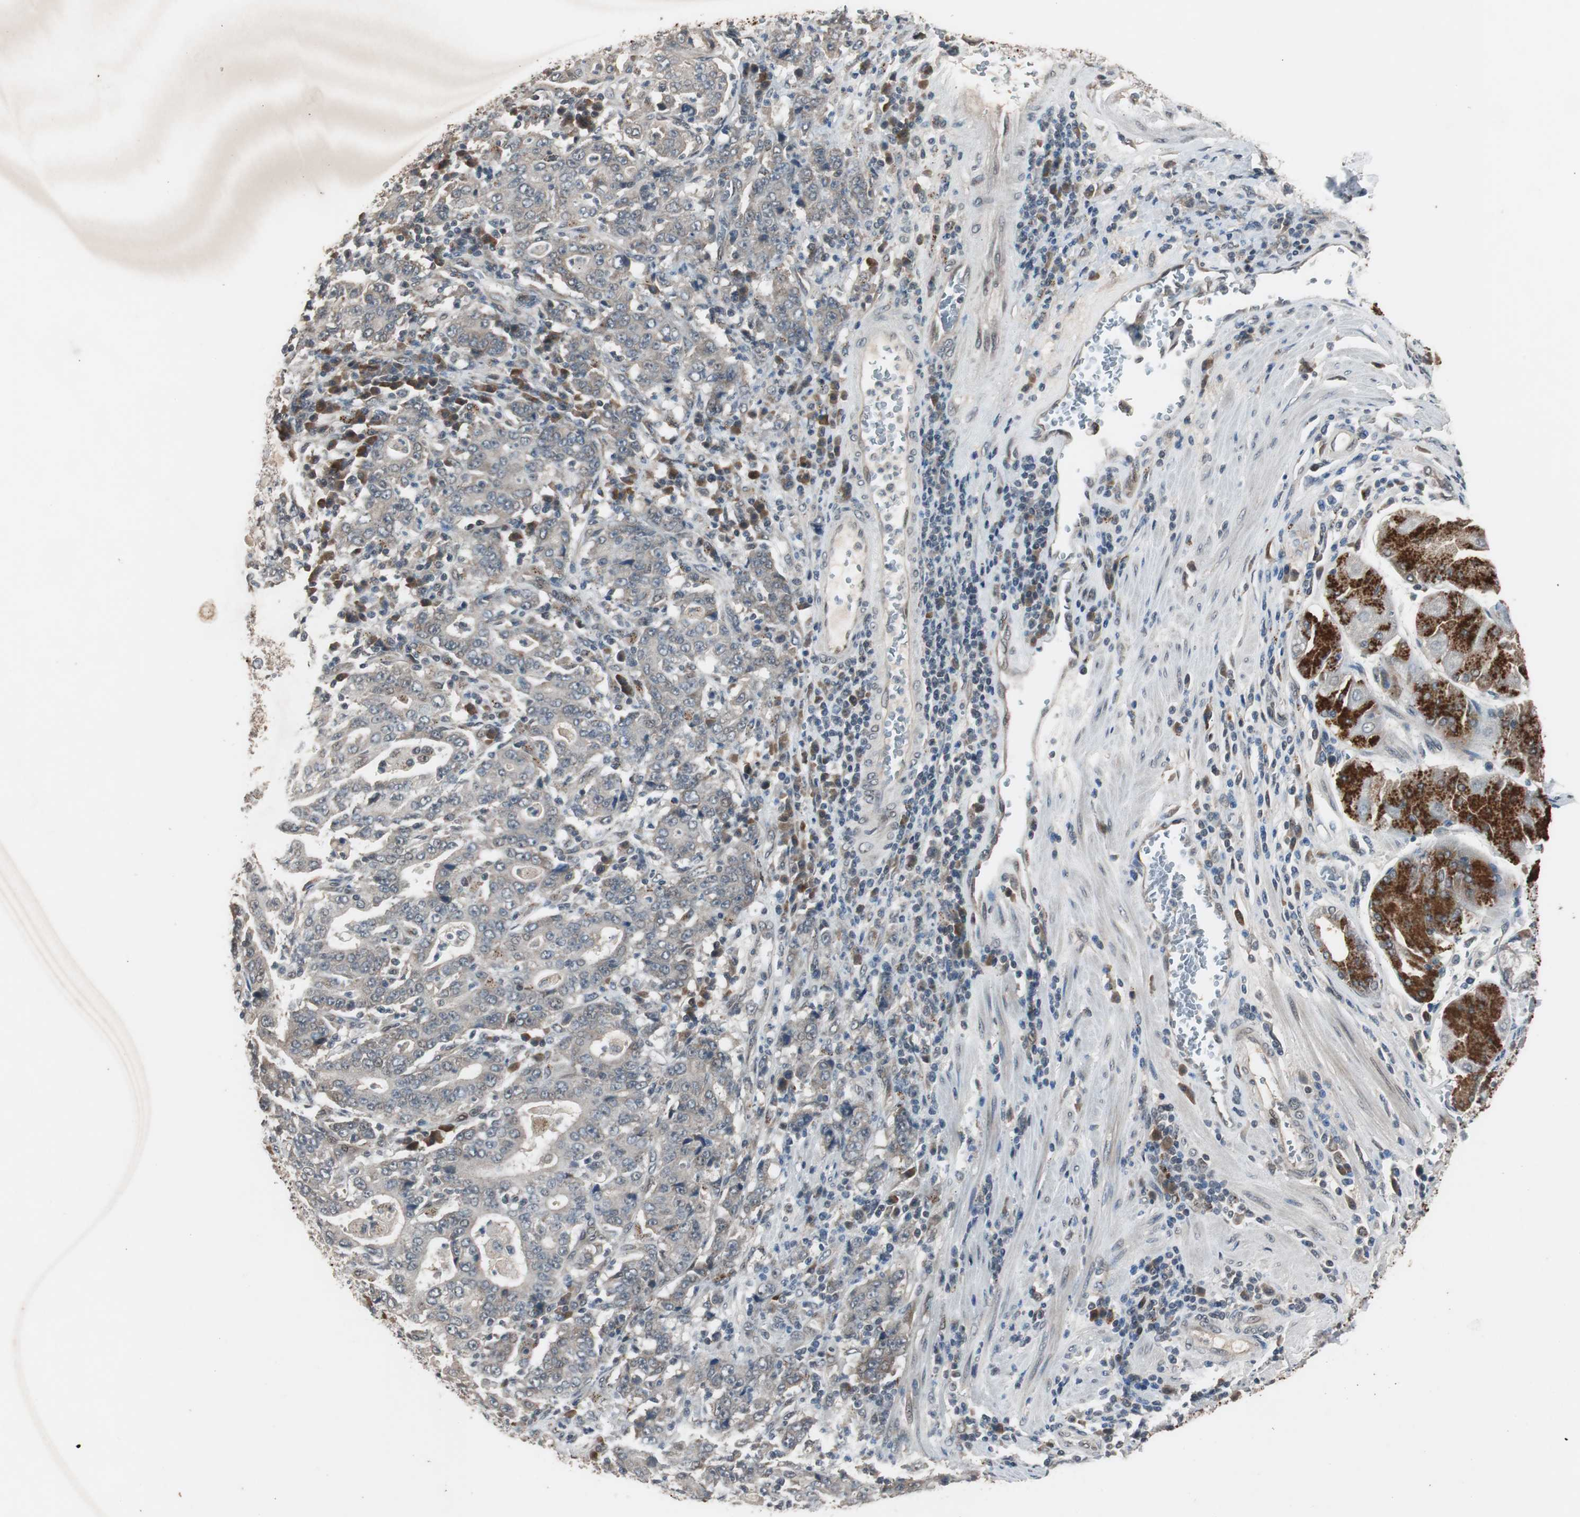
{"staining": {"intensity": "weak", "quantity": "25%-75%", "location": "cytoplasmic/membranous"}, "tissue": "stomach cancer", "cell_type": "Tumor cells", "image_type": "cancer", "snomed": [{"axis": "morphology", "description": "Normal tissue, NOS"}, {"axis": "morphology", "description": "Adenocarcinoma, NOS"}, {"axis": "topography", "description": "Stomach, upper"}, {"axis": "topography", "description": "Stomach"}], "caption": "Immunohistochemistry (IHC) image of neoplastic tissue: stomach cancer (adenocarcinoma) stained using immunohistochemistry demonstrates low levels of weak protein expression localized specifically in the cytoplasmic/membranous of tumor cells, appearing as a cytoplasmic/membranous brown color.", "gene": "BOLA1", "patient": {"sex": "male", "age": 59}}